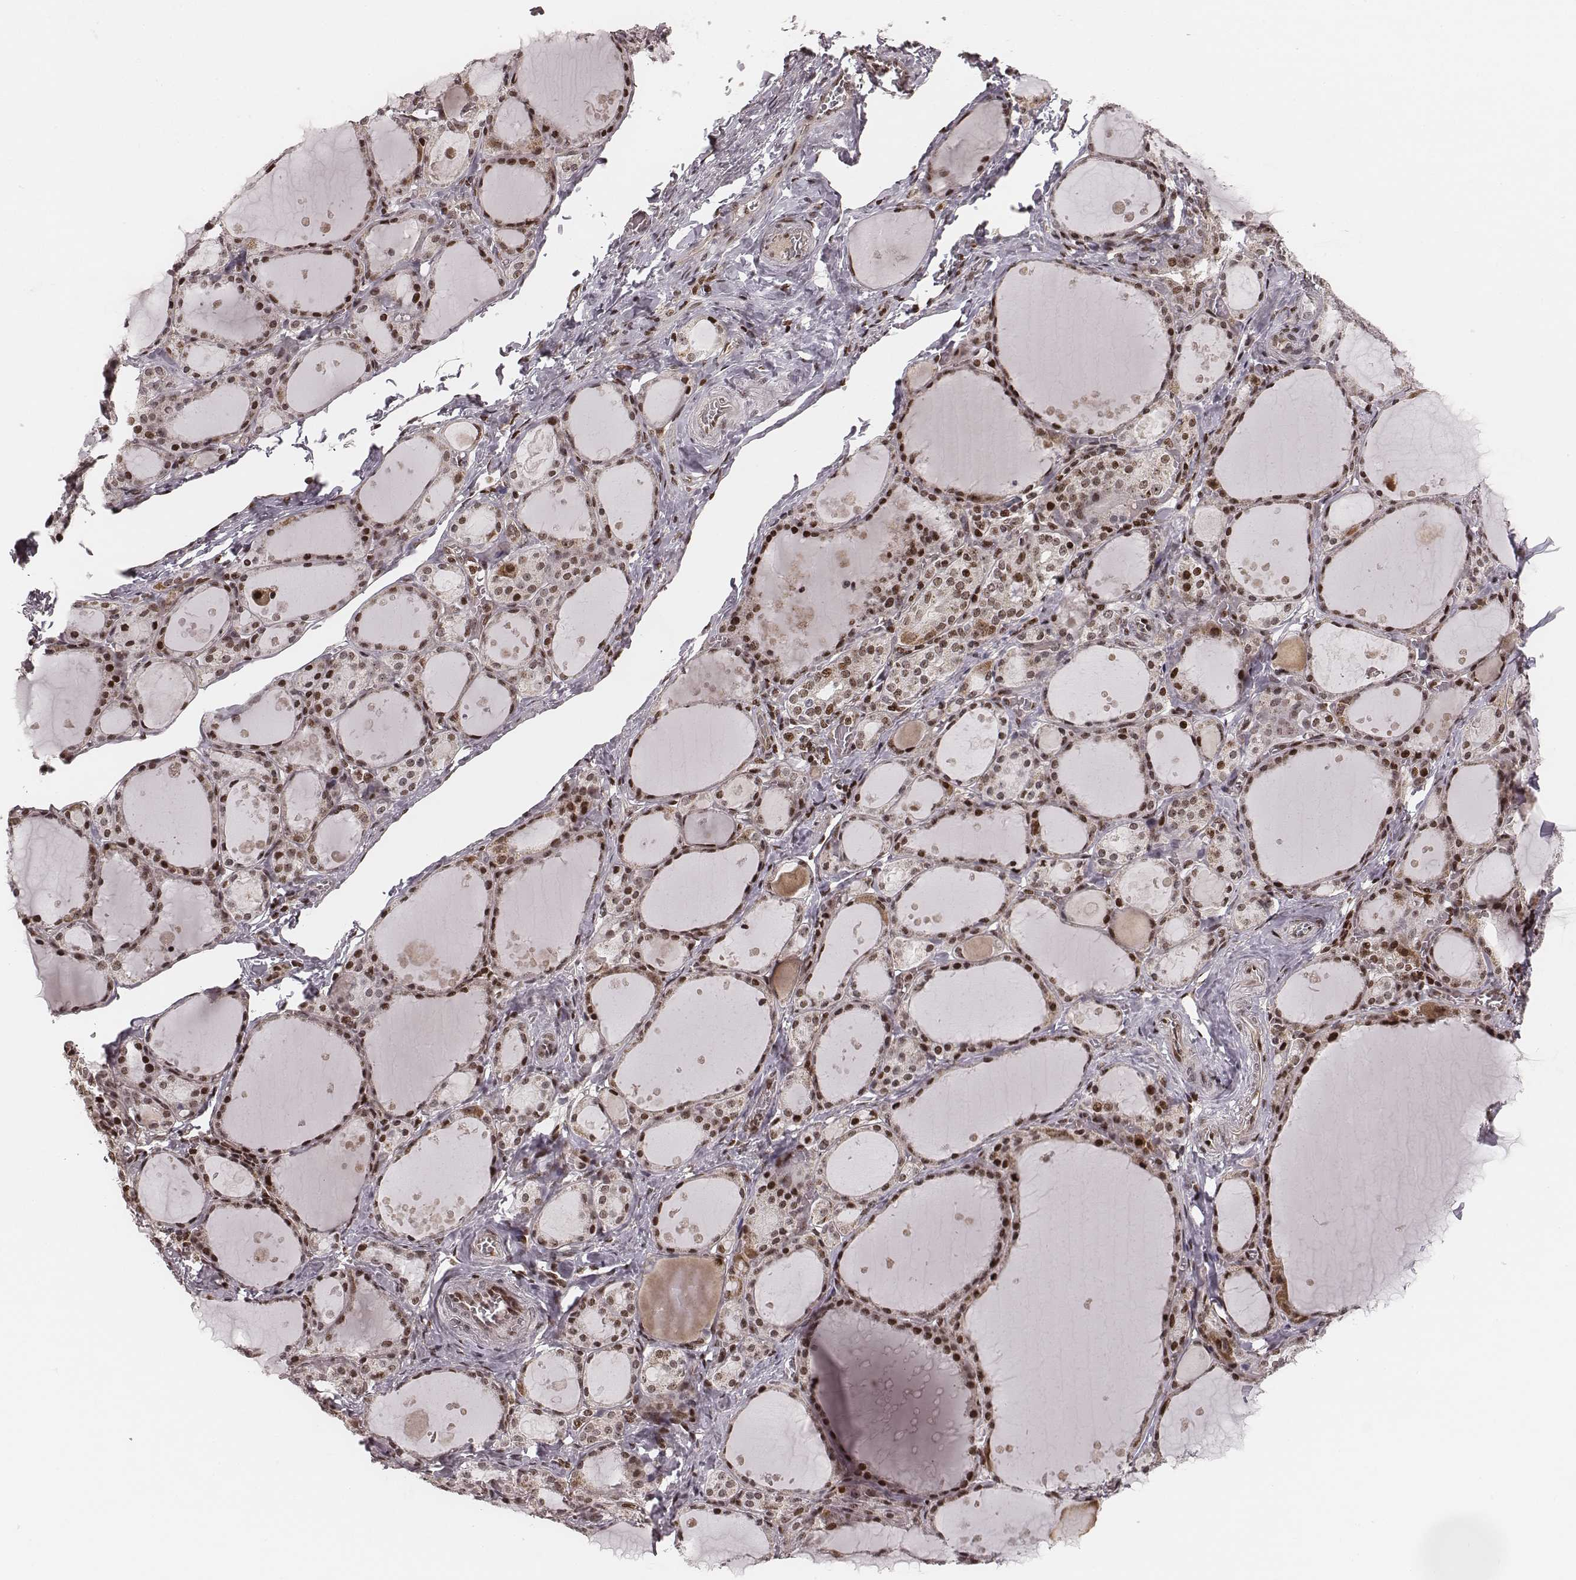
{"staining": {"intensity": "moderate", "quantity": ">75%", "location": "nuclear"}, "tissue": "thyroid gland", "cell_type": "Glandular cells", "image_type": "normal", "snomed": [{"axis": "morphology", "description": "Normal tissue, NOS"}, {"axis": "topography", "description": "Thyroid gland"}], "caption": "IHC of unremarkable thyroid gland demonstrates medium levels of moderate nuclear expression in about >75% of glandular cells. (Brightfield microscopy of DAB IHC at high magnification).", "gene": "VRK3", "patient": {"sex": "male", "age": 68}}